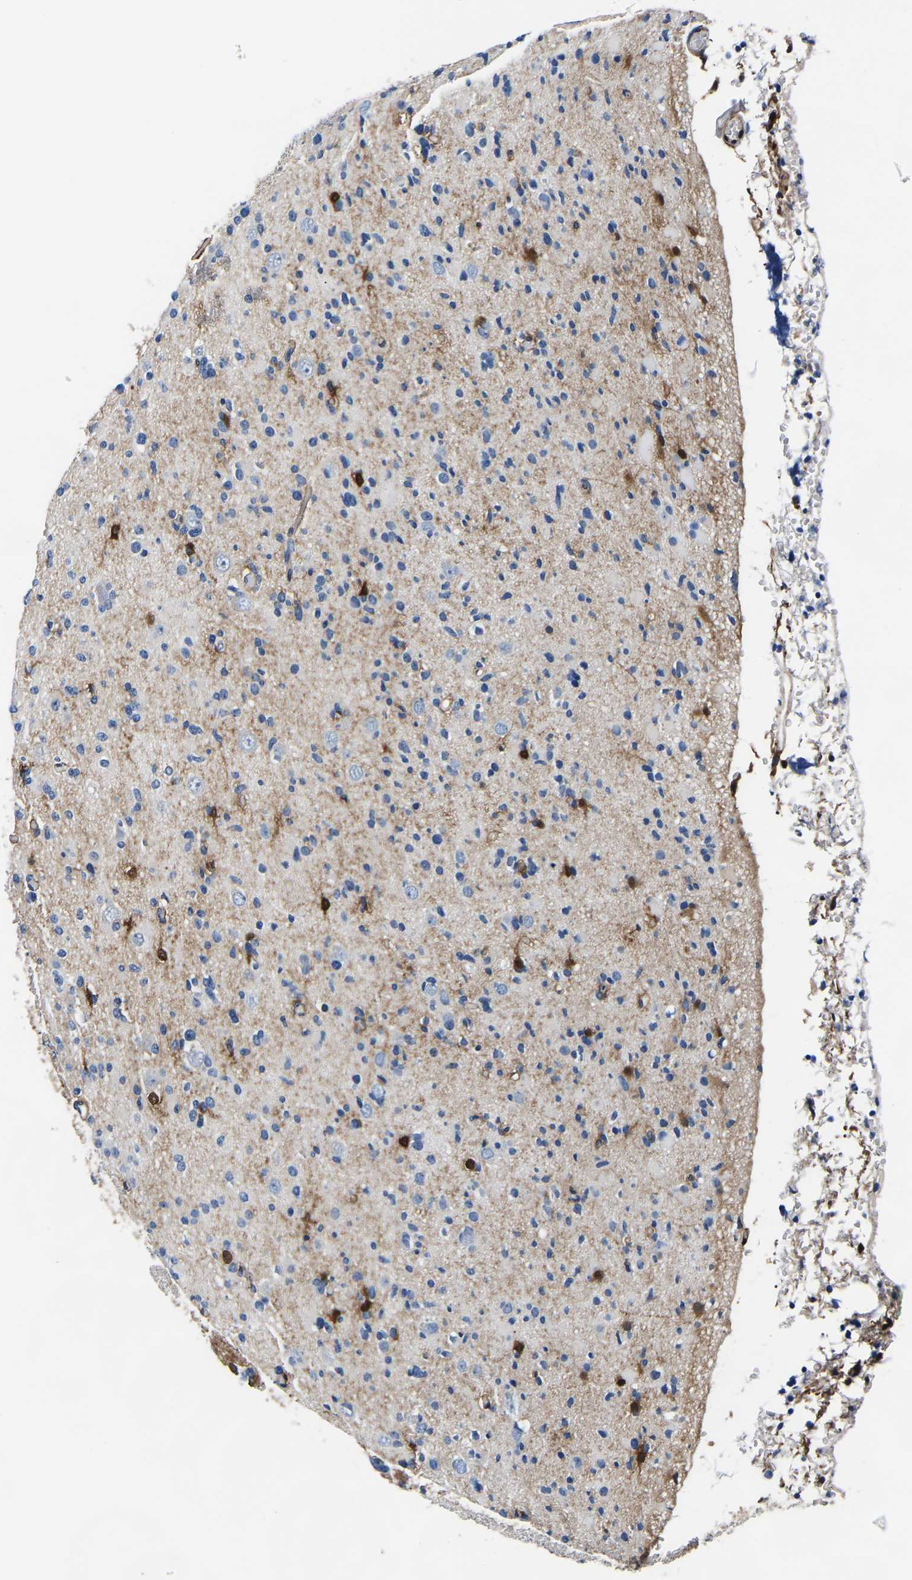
{"staining": {"intensity": "negative", "quantity": "none", "location": "none"}, "tissue": "glioma", "cell_type": "Tumor cells", "image_type": "cancer", "snomed": [{"axis": "morphology", "description": "Glioma, malignant, Low grade"}, {"axis": "topography", "description": "Brain"}], "caption": "Glioma was stained to show a protein in brown. There is no significant positivity in tumor cells.", "gene": "S100A13", "patient": {"sex": "female", "age": 22}}